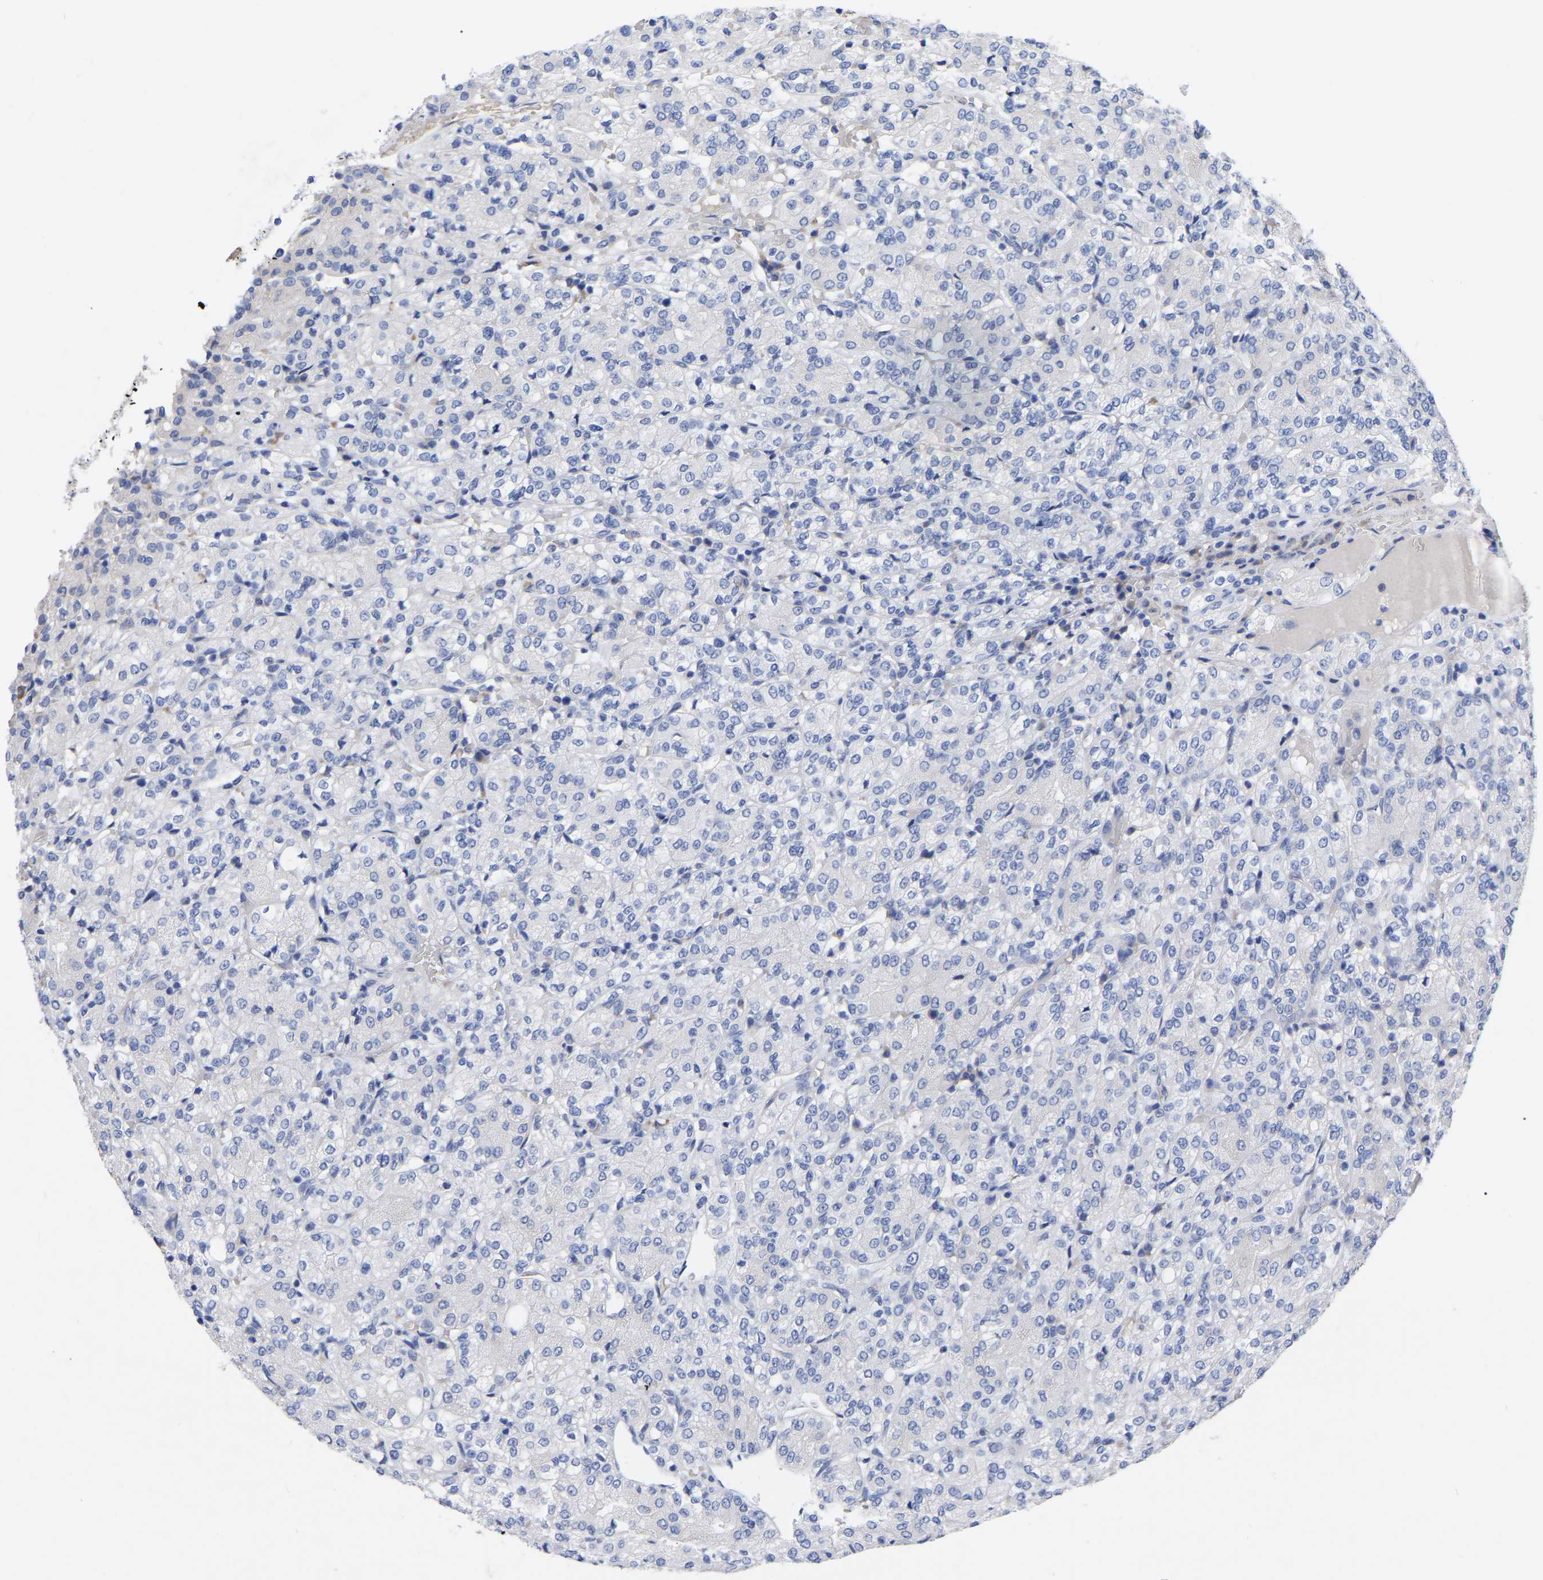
{"staining": {"intensity": "negative", "quantity": "none", "location": "none"}, "tissue": "renal cancer", "cell_type": "Tumor cells", "image_type": "cancer", "snomed": [{"axis": "morphology", "description": "Adenocarcinoma, NOS"}, {"axis": "topography", "description": "Kidney"}], "caption": "There is no significant positivity in tumor cells of renal adenocarcinoma.", "gene": "GDF3", "patient": {"sex": "male", "age": 77}}